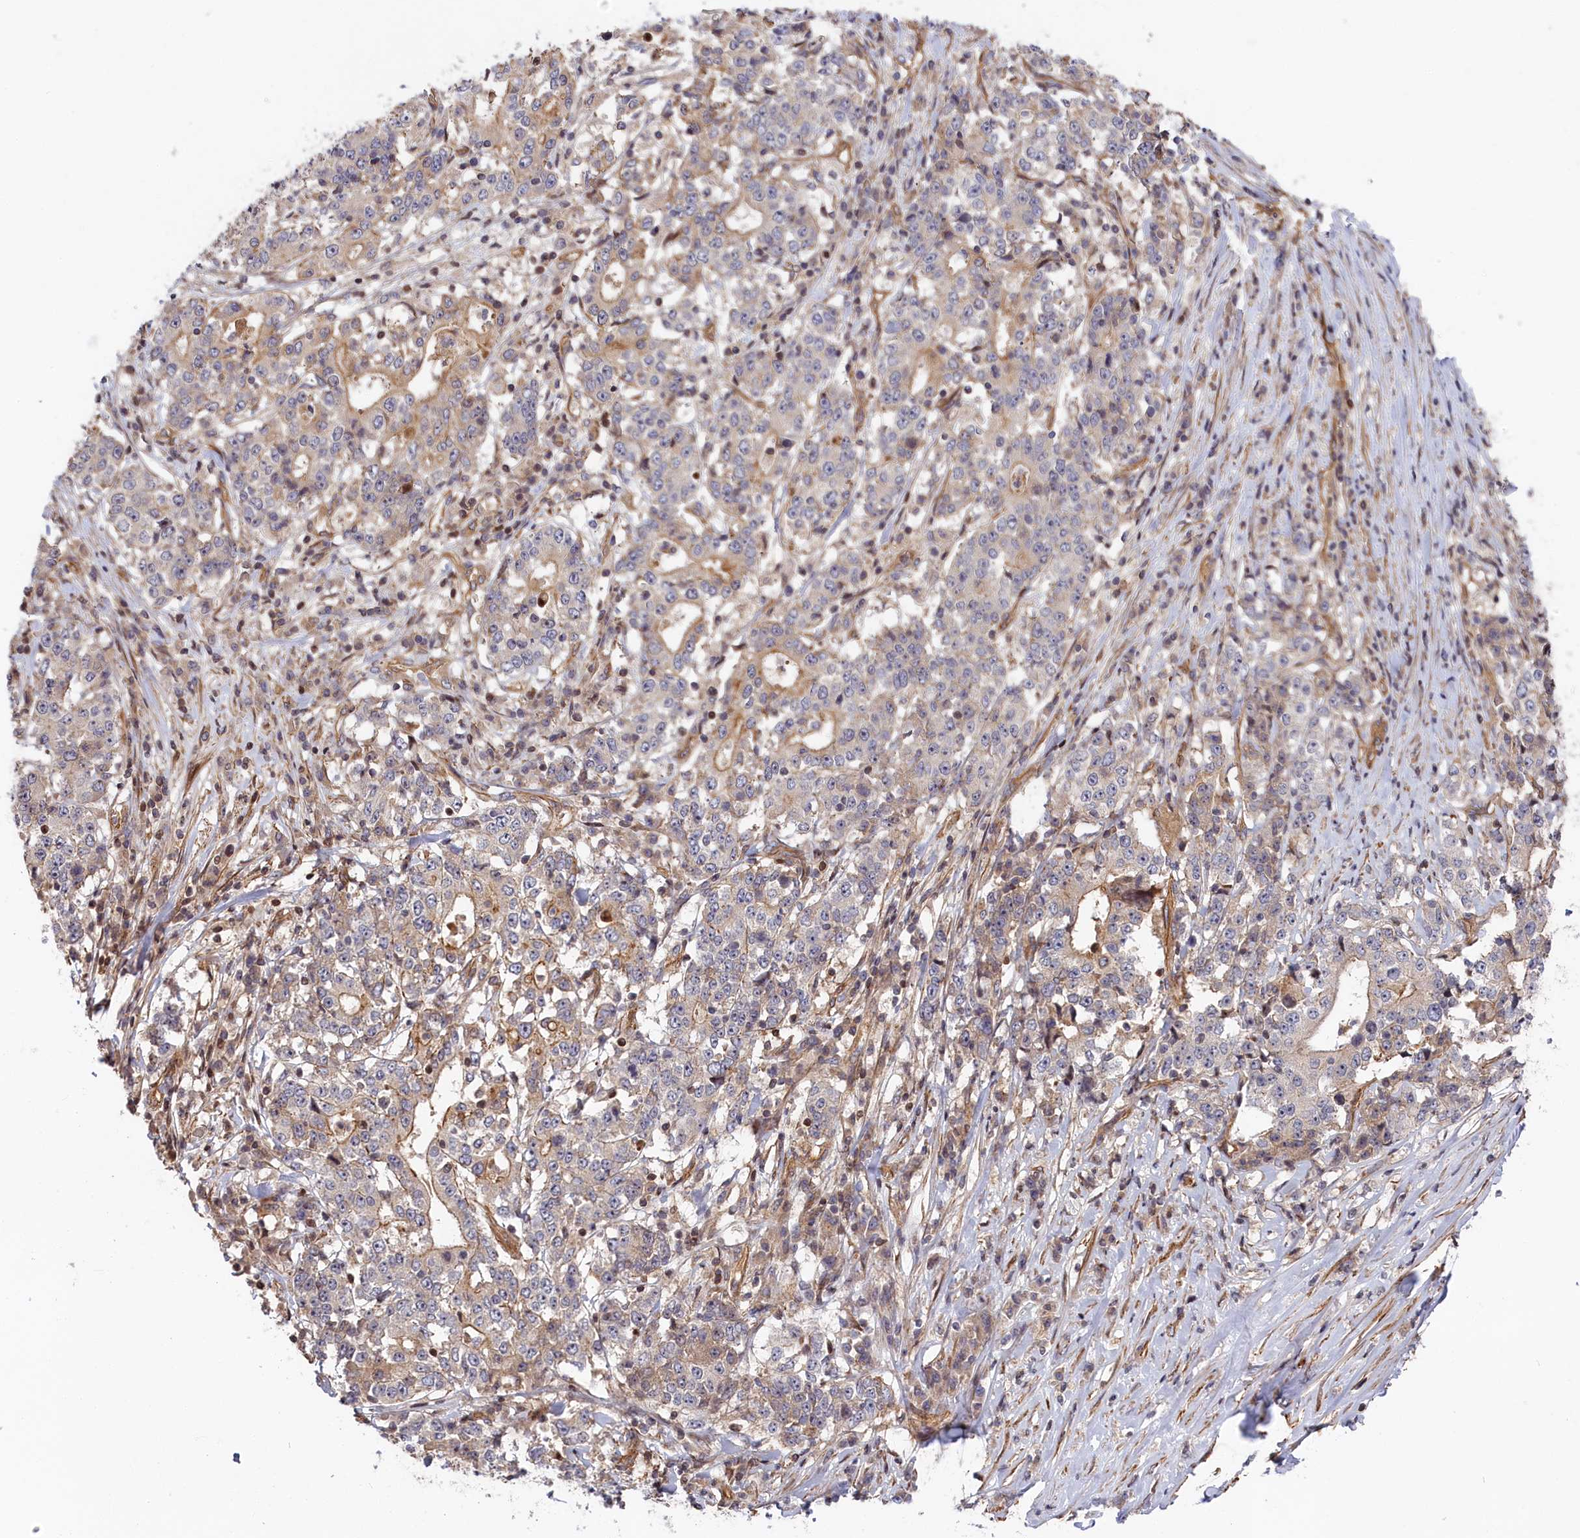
{"staining": {"intensity": "weak", "quantity": "<25%", "location": "cytoplasmic/membranous"}, "tissue": "stomach cancer", "cell_type": "Tumor cells", "image_type": "cancer", "snomed": [{"axis": "morphology", "description": "Adenocarcinoma, NOS"}, {"axis": "topography", "description": "Stomach"}], "caption": "Tumor cells show no significant protein expression in stomach adenocarcinoma.", "gene": "CEP44", "patient": {"sex": "male", "age": 59}}